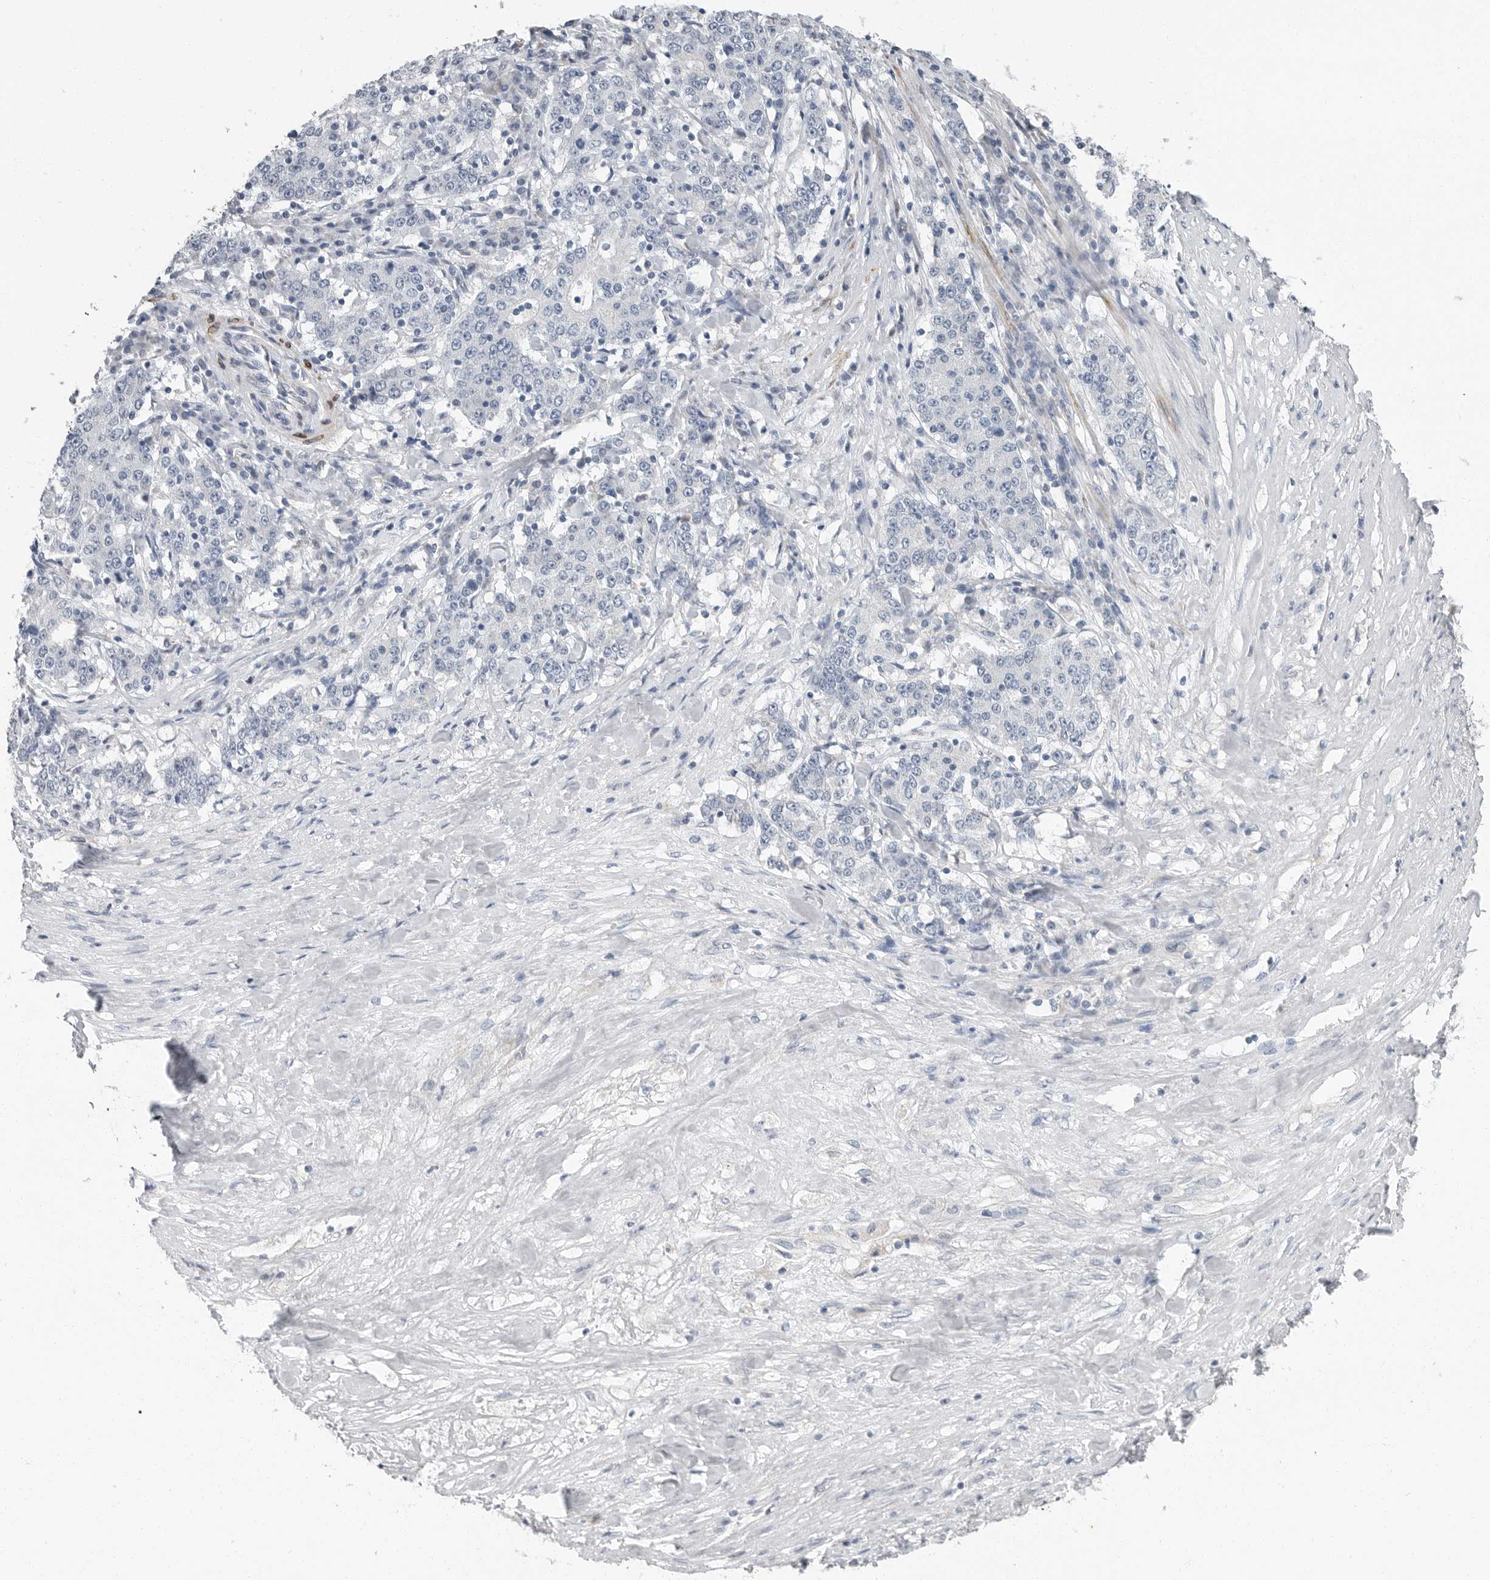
{"staining": {"intensity": "negative", "quantity": "none", "location": "none"}, "tissue": "stomach cancer", "cell_type": "Tumor cells", "image_type": "cancer", "snomed": [{"axis": "morphology", "description": "Adenocarcinoma, NOS"}, {"axis": "topography", "description": "Stomach"}], "caption": "Stomach cancer stained for a protein using IHC reveals no expression tumor cells.", "gene": "PLN", "patient": {"sex": "male", "age": 59}}